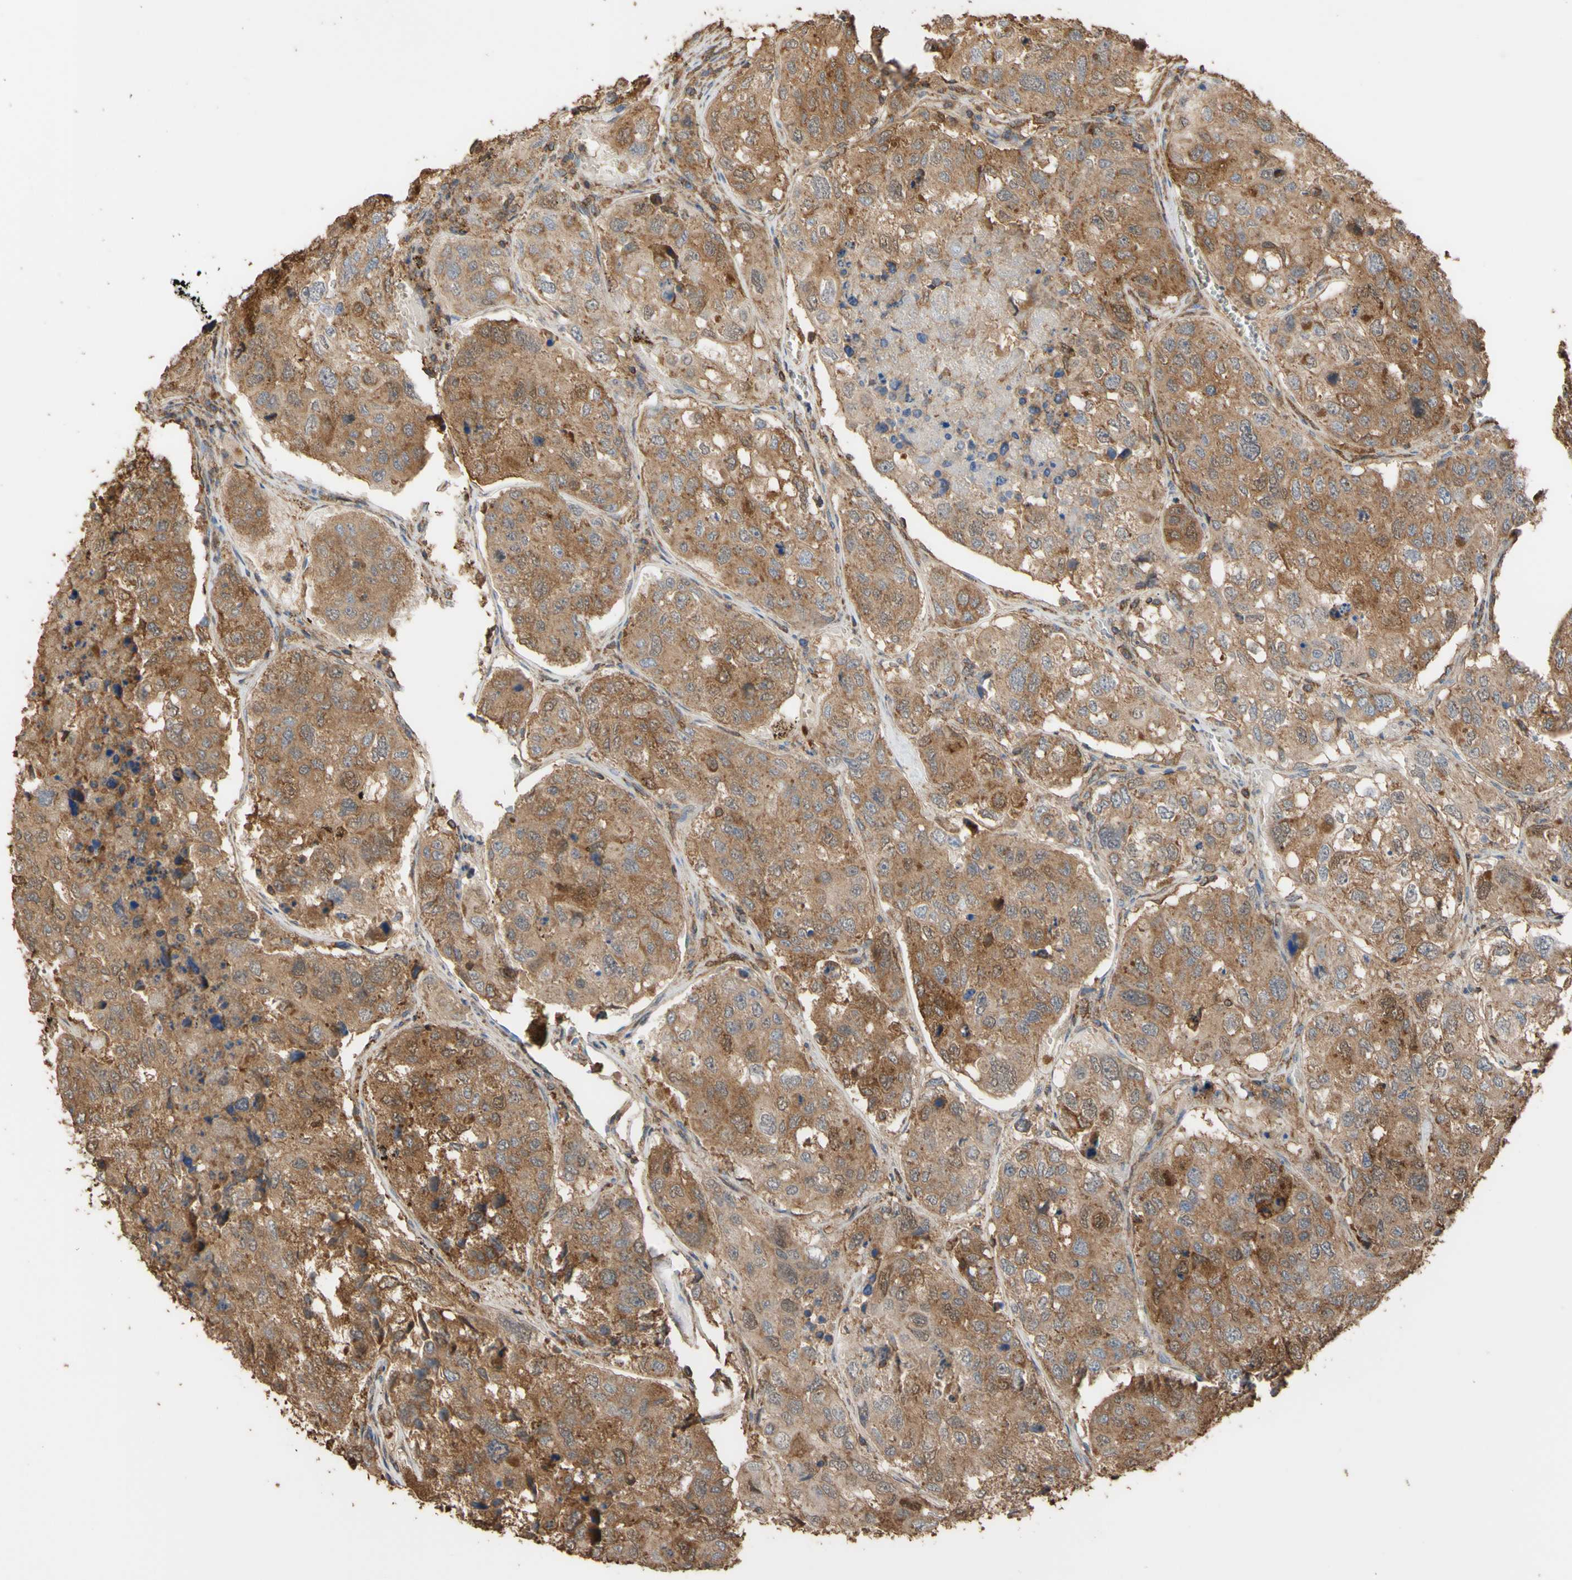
{"staining": {"intensity": "moderate", "quantity": ">75%", "location": "cytoplasmic/membranous"}, "tissue": "urothelial cancer", "cell_type": "Tumor cells", "image_type": "cancer", "snomed": [{"axis": "morphology", "description": "Urothelial carcinoma, High grade"}, {"axis": "topography", "description": "Lymph node"}, {"axis": "topography", "description": "Urinary bladder"}], "caption": "A high-resolution micrograph shows IHC staining of high-grade urothelial carcinoma, which exhibits moderate cytoplasmic/membranous expression in approximately >75% of tumor cells.", "gene": "ALDH9A1", "patient": {"sex": "male", "age": 51}}